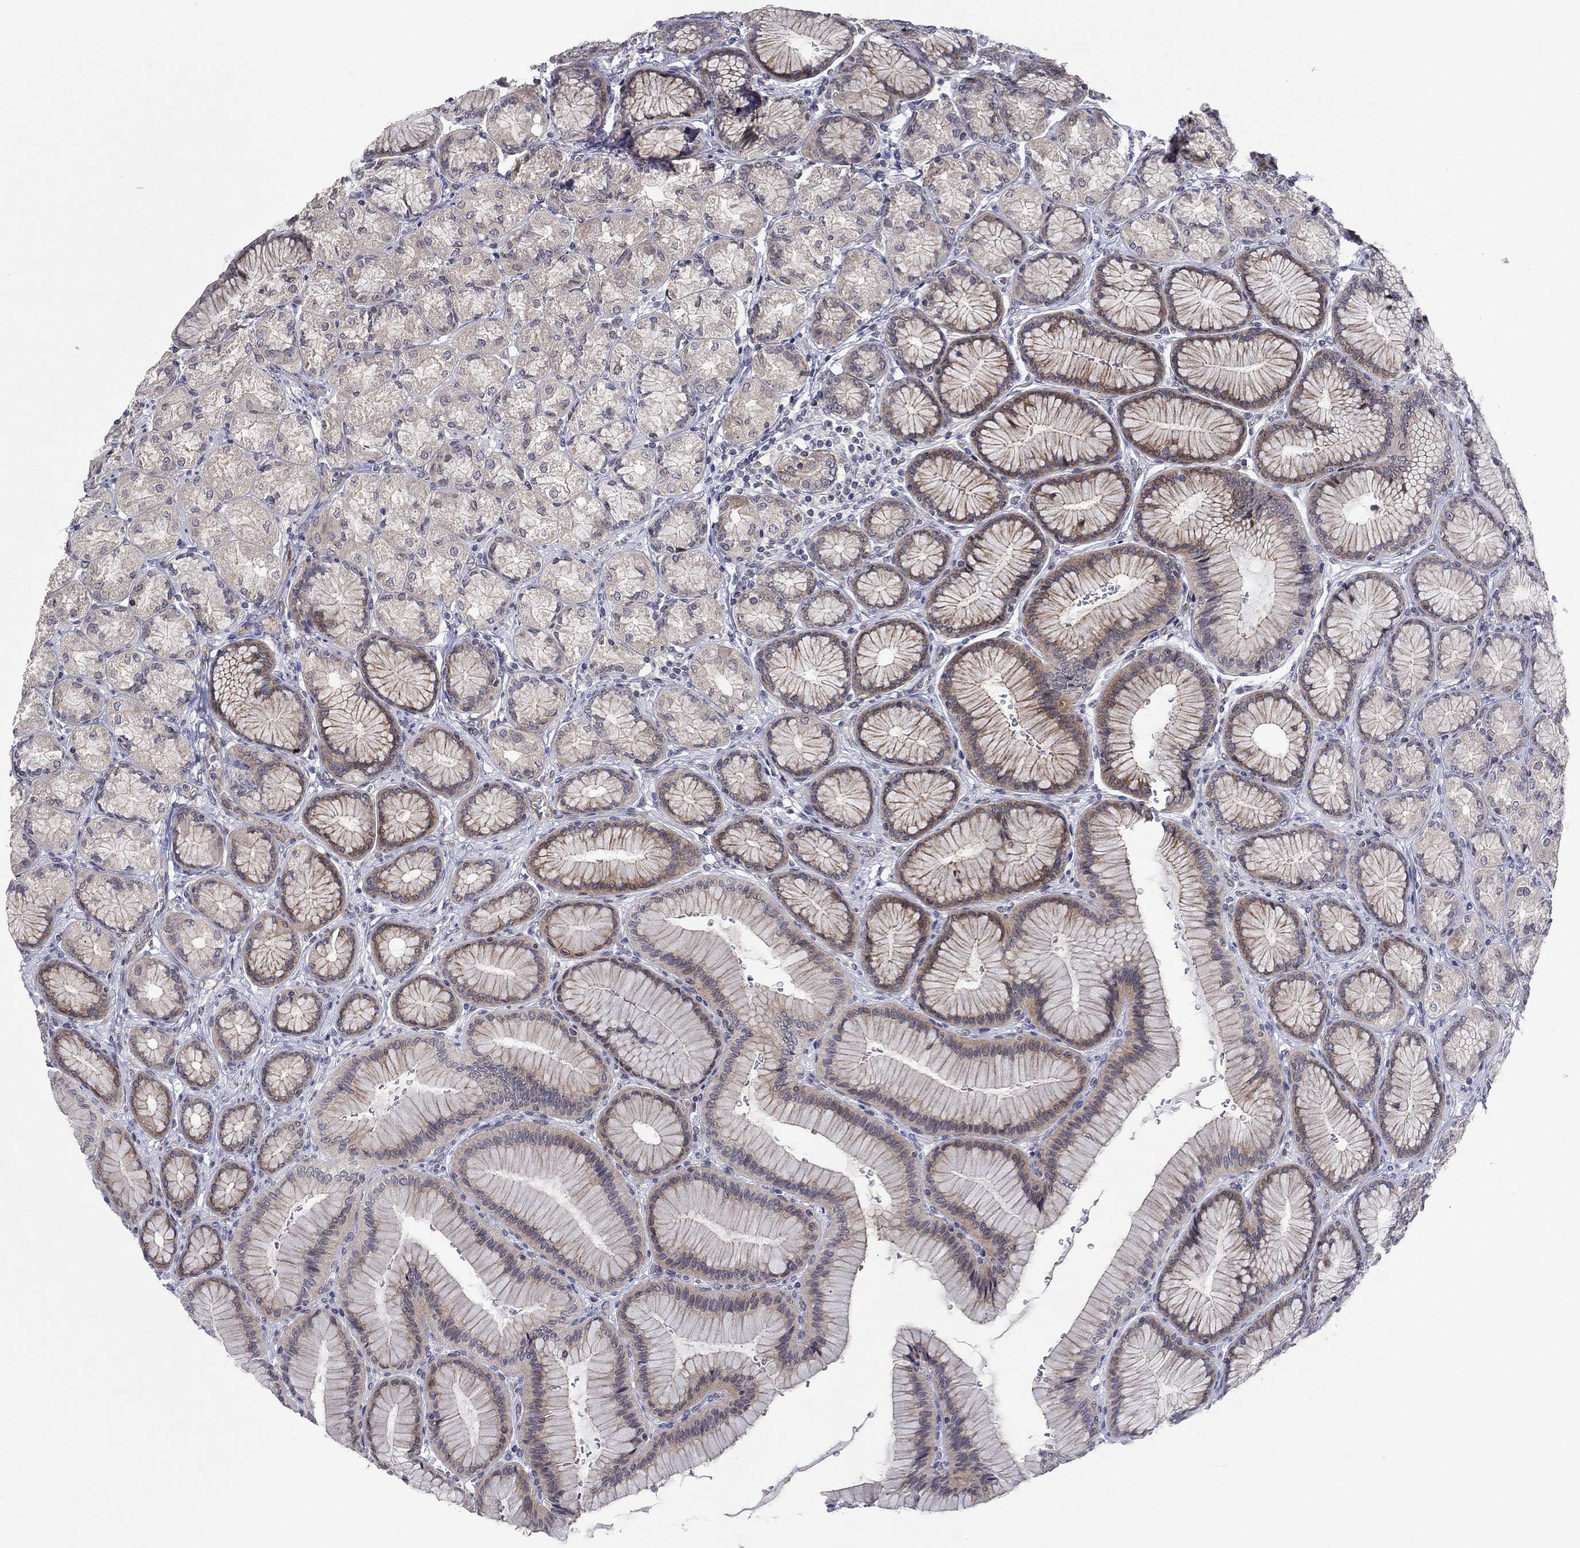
{"staining": {"intensity": "moderate", "quantity": "<25%", "location": "cytoplasmic/membranous"}, "tissue": "stomach", "cell_type": "Glandular cells", "image_type": "normal", "snomed": [{"axis": "morphology", "description": "Normal tissue, NOS"}, {"axis": "morphology", "description": "Adenocarcinoma, NOS"}, {"axis": "morphology", "description": "Adenocarcinoma, High grade"}, {"axis": "topography", "description": "Stomach, upper"}, {"axis": "topography", "description": "Stomach"}], "caption": "Stomach stained with DAB (3,3'-diaminobenzidine) IHC exhibits low levels of moderate cytoplasmic/membranous expression in approximately <25% of glandular cells. (DAB = brown stain, brightfield microscopy at high magnification).", "gene": "CETN3", "patient": {"sex": "female", "age": 65}}